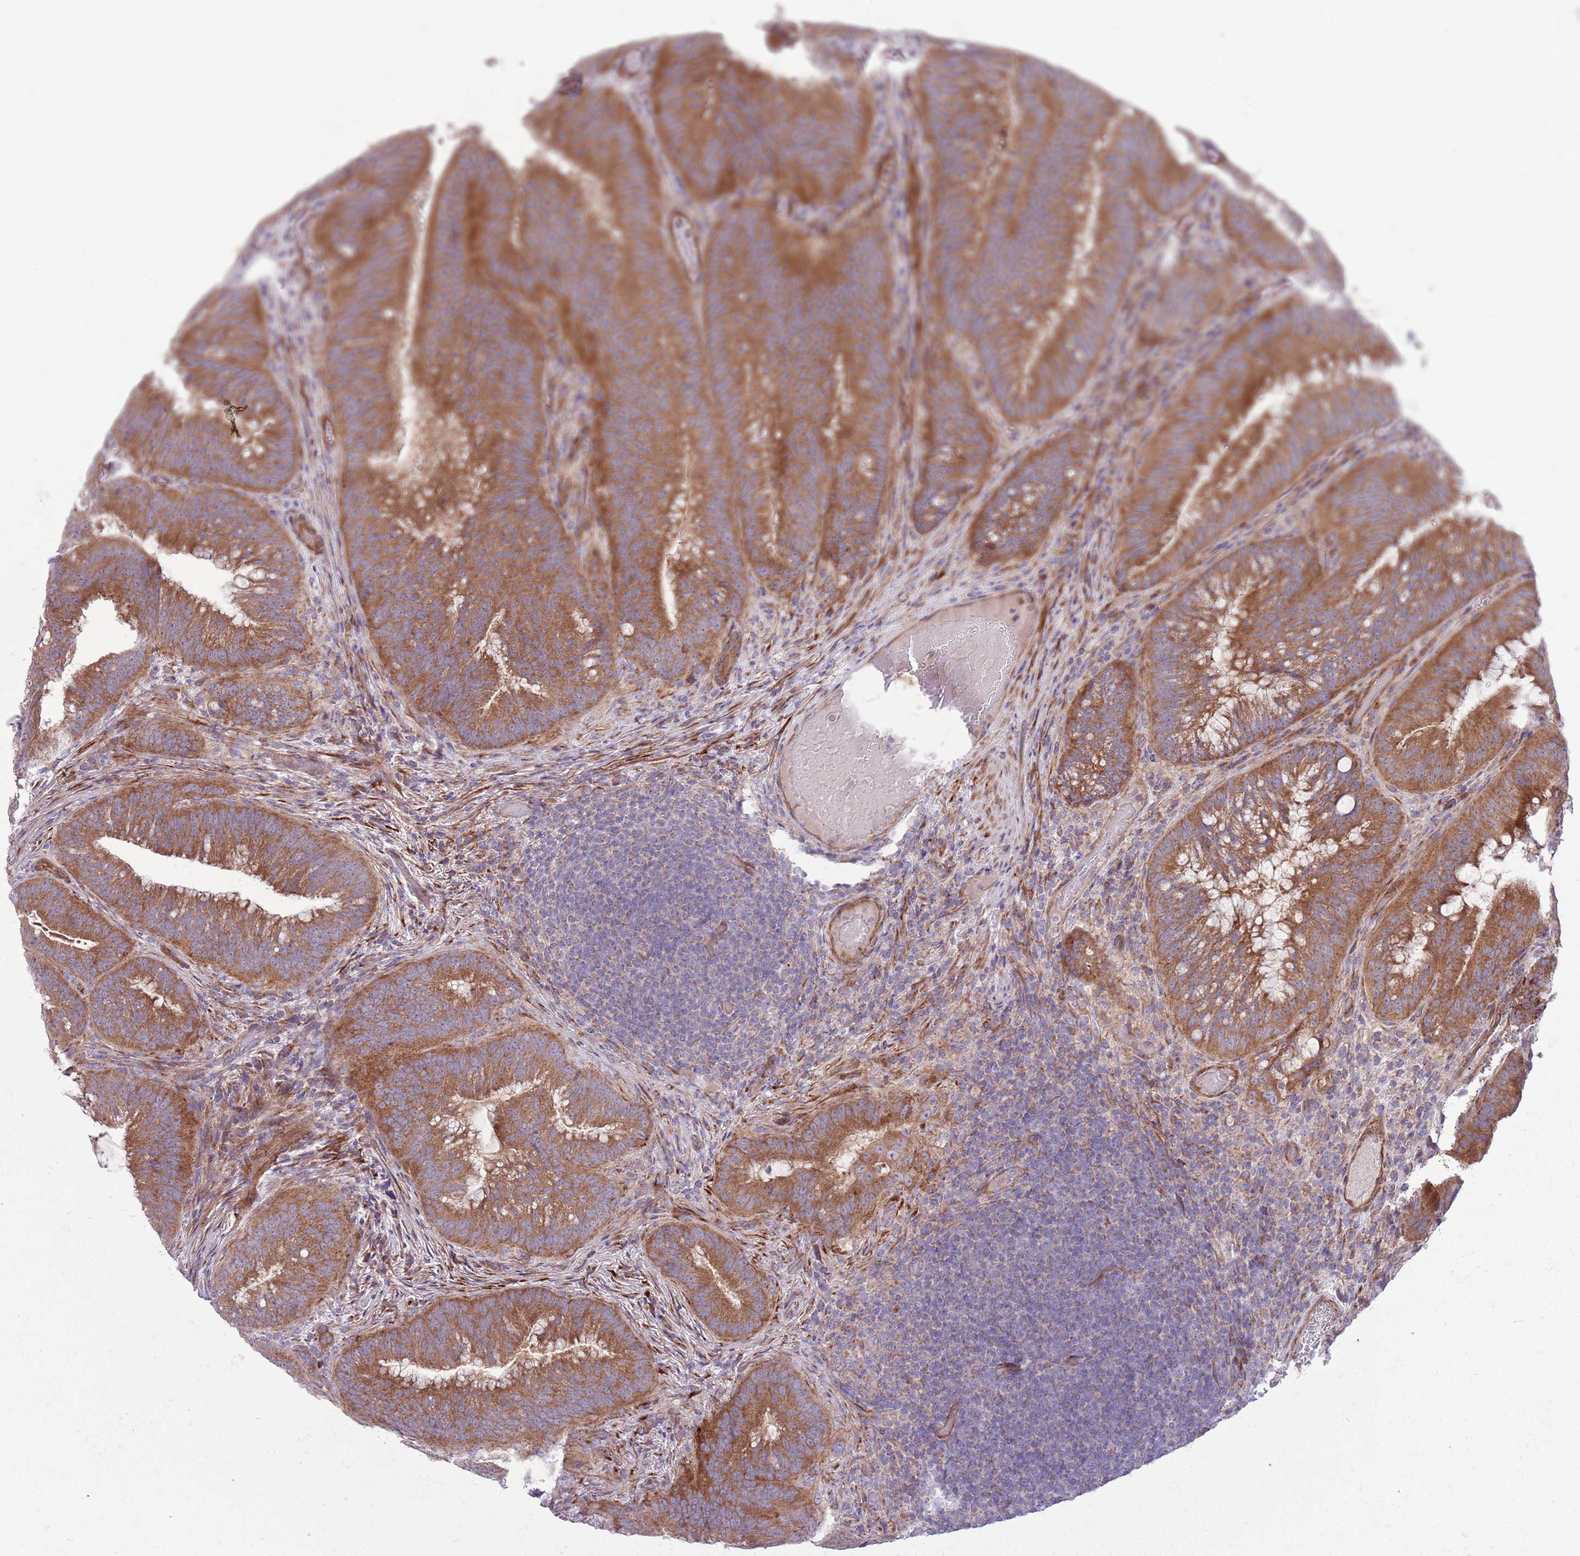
{"staining": {"intensity": "strong", "quantity": ">75%", "location": "cytoplasmic/membranous"}, "tissue": "colorectal cancer", "cell_type": "Tumor cells", "image_type": "cancer", "snomed": [{"axis": "morphology", "description": "Adenocarcinoma, NOS"}, {"axis": "topography", "description": "Colon"}], "caption": "A brown stain highlights strong cytoplasmic/membranous expression of a protein in colorectal cancer (adenocarcinoma) tumor cells.", "gene": "TOMM5", "patient": {"sex": "female", "age": 43}}